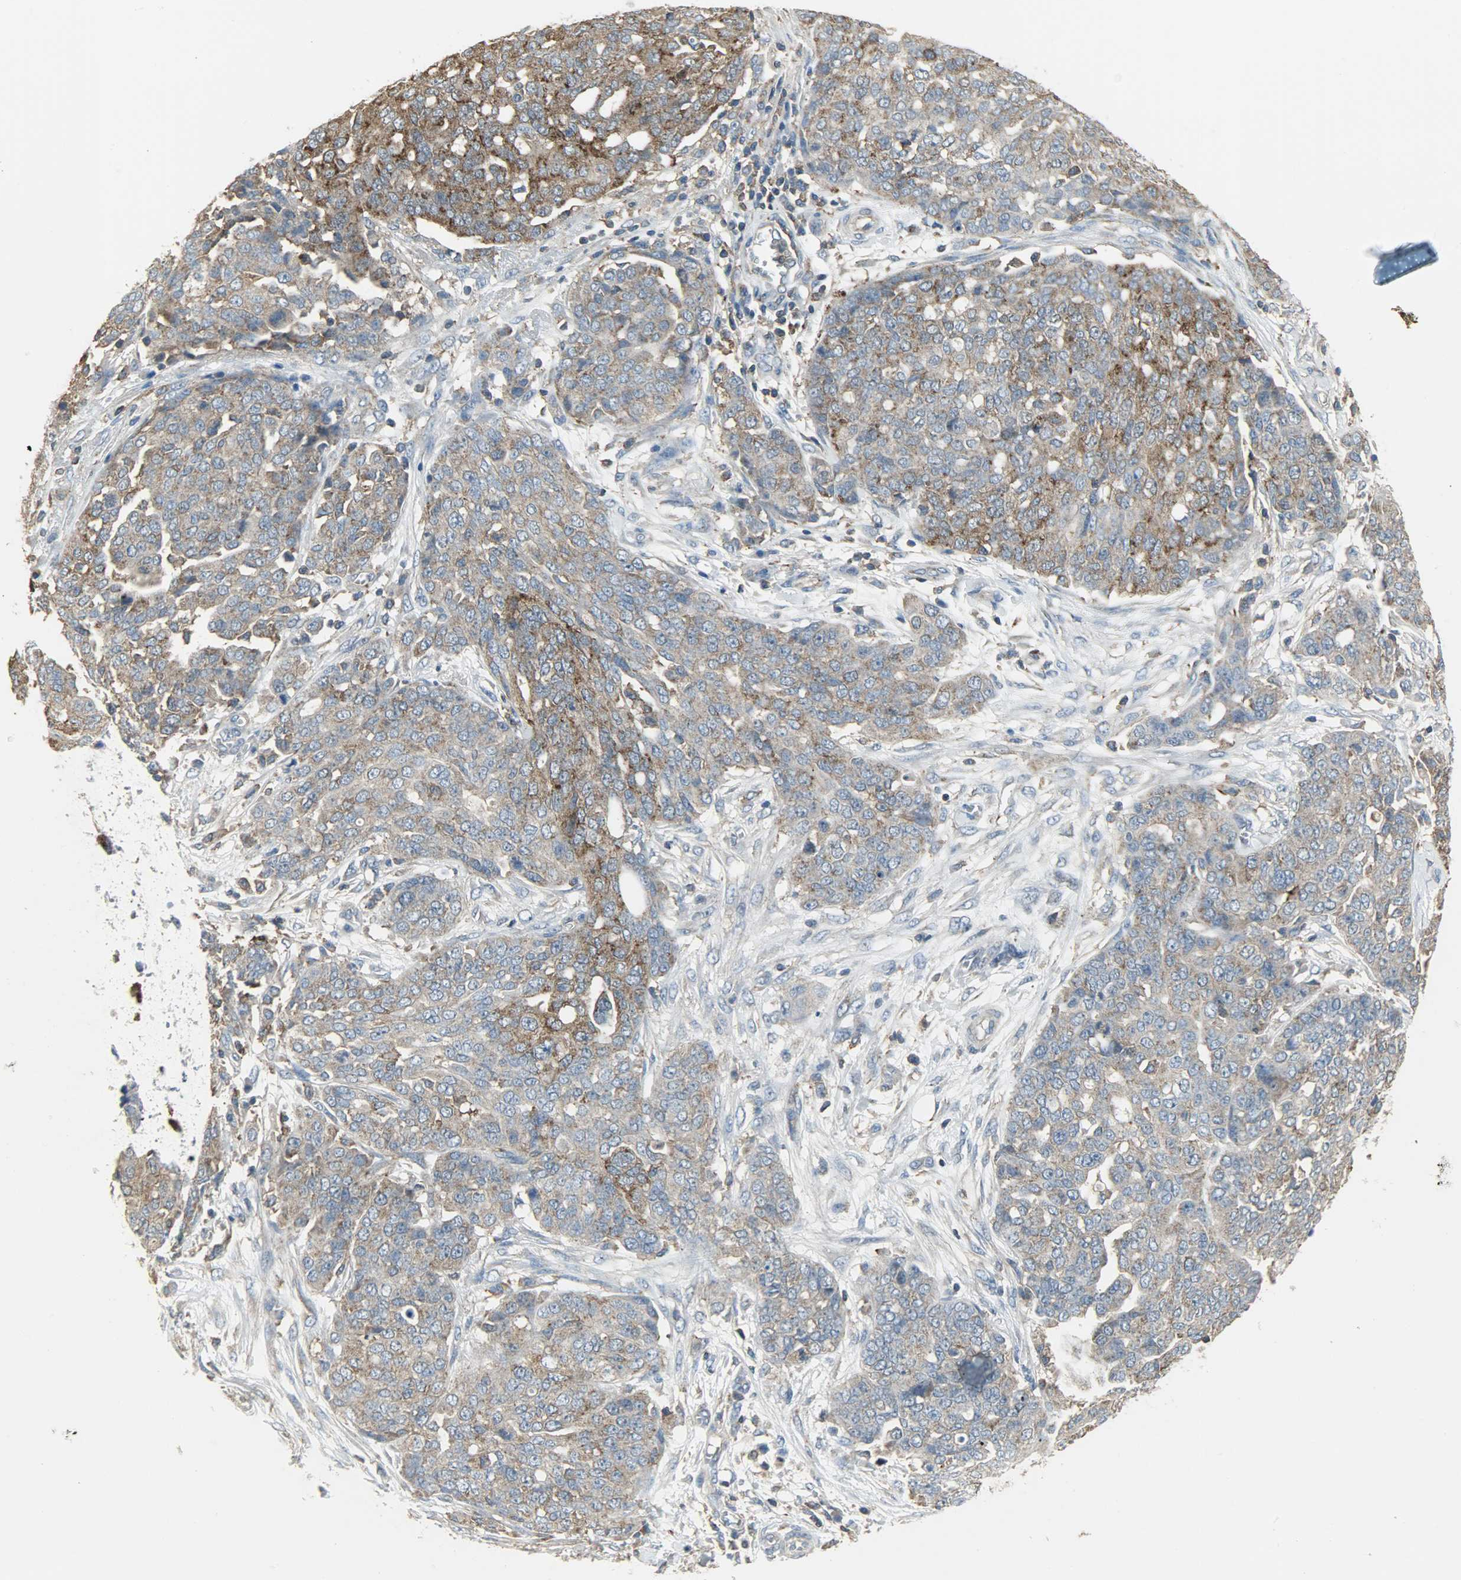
{"staining": {"intensity": "moderate", "quantity": ">75%", "location": "cytoplasmic/membranous"}, "tissue": "ovarian cancer", "cell_type": "Tumor cells", "image_type": "cancer", "snomed": [{"axis": "morphology", "description": "Cystadenocarcinoma, serous, NOS"}, {"axis": "topography", "description": "Soft tissue"}, {"axis": "topography", "description": "Ovary"}], "caption": "The photomicrograph reveals staining of serous cystadenocarcinoma (ovarian), revealing moderate cytoplasmic/membranous protein expression (brown color) within tumor cells.", "gene": "DNAJA4", "patient": {"sex": "female", "age": 57}}